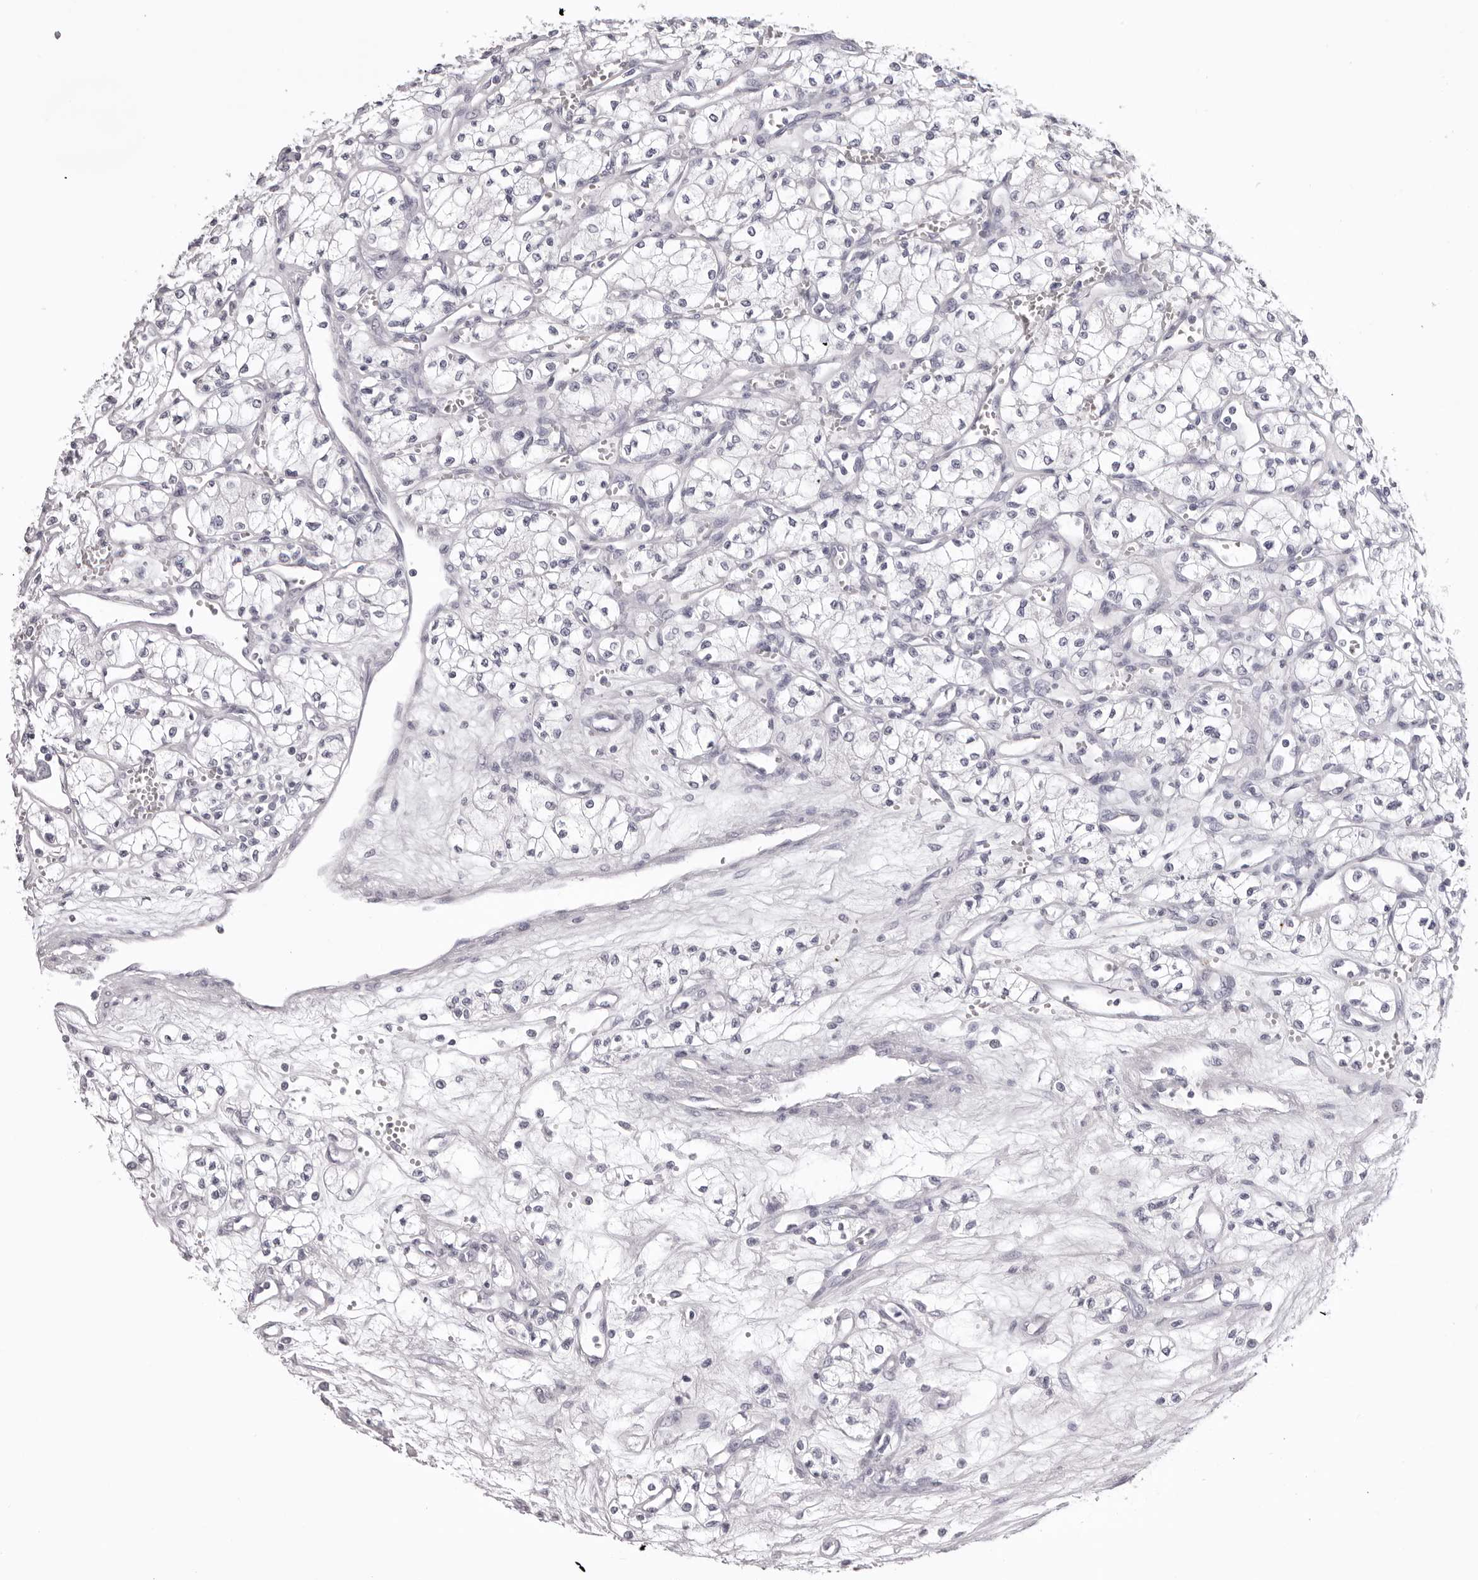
{"staining": {"intensity": "negative", "quantity": "none", "location": "none"}, "tissue": "renal cancer", "cell_type": "Tumor cells", "image_type": "cancer", "snomed": [{"axis": "morphology", "description": "Adenocarcinoma, NOS"}, {"axis": "topography", "description": "Kidney"}], "caption": "Immunohistochemical staining of renal adenocarcinoma displays no significant expression in tumor cells.", "gene": "CST1", "patient": {"sex": "male", "age": 59}}